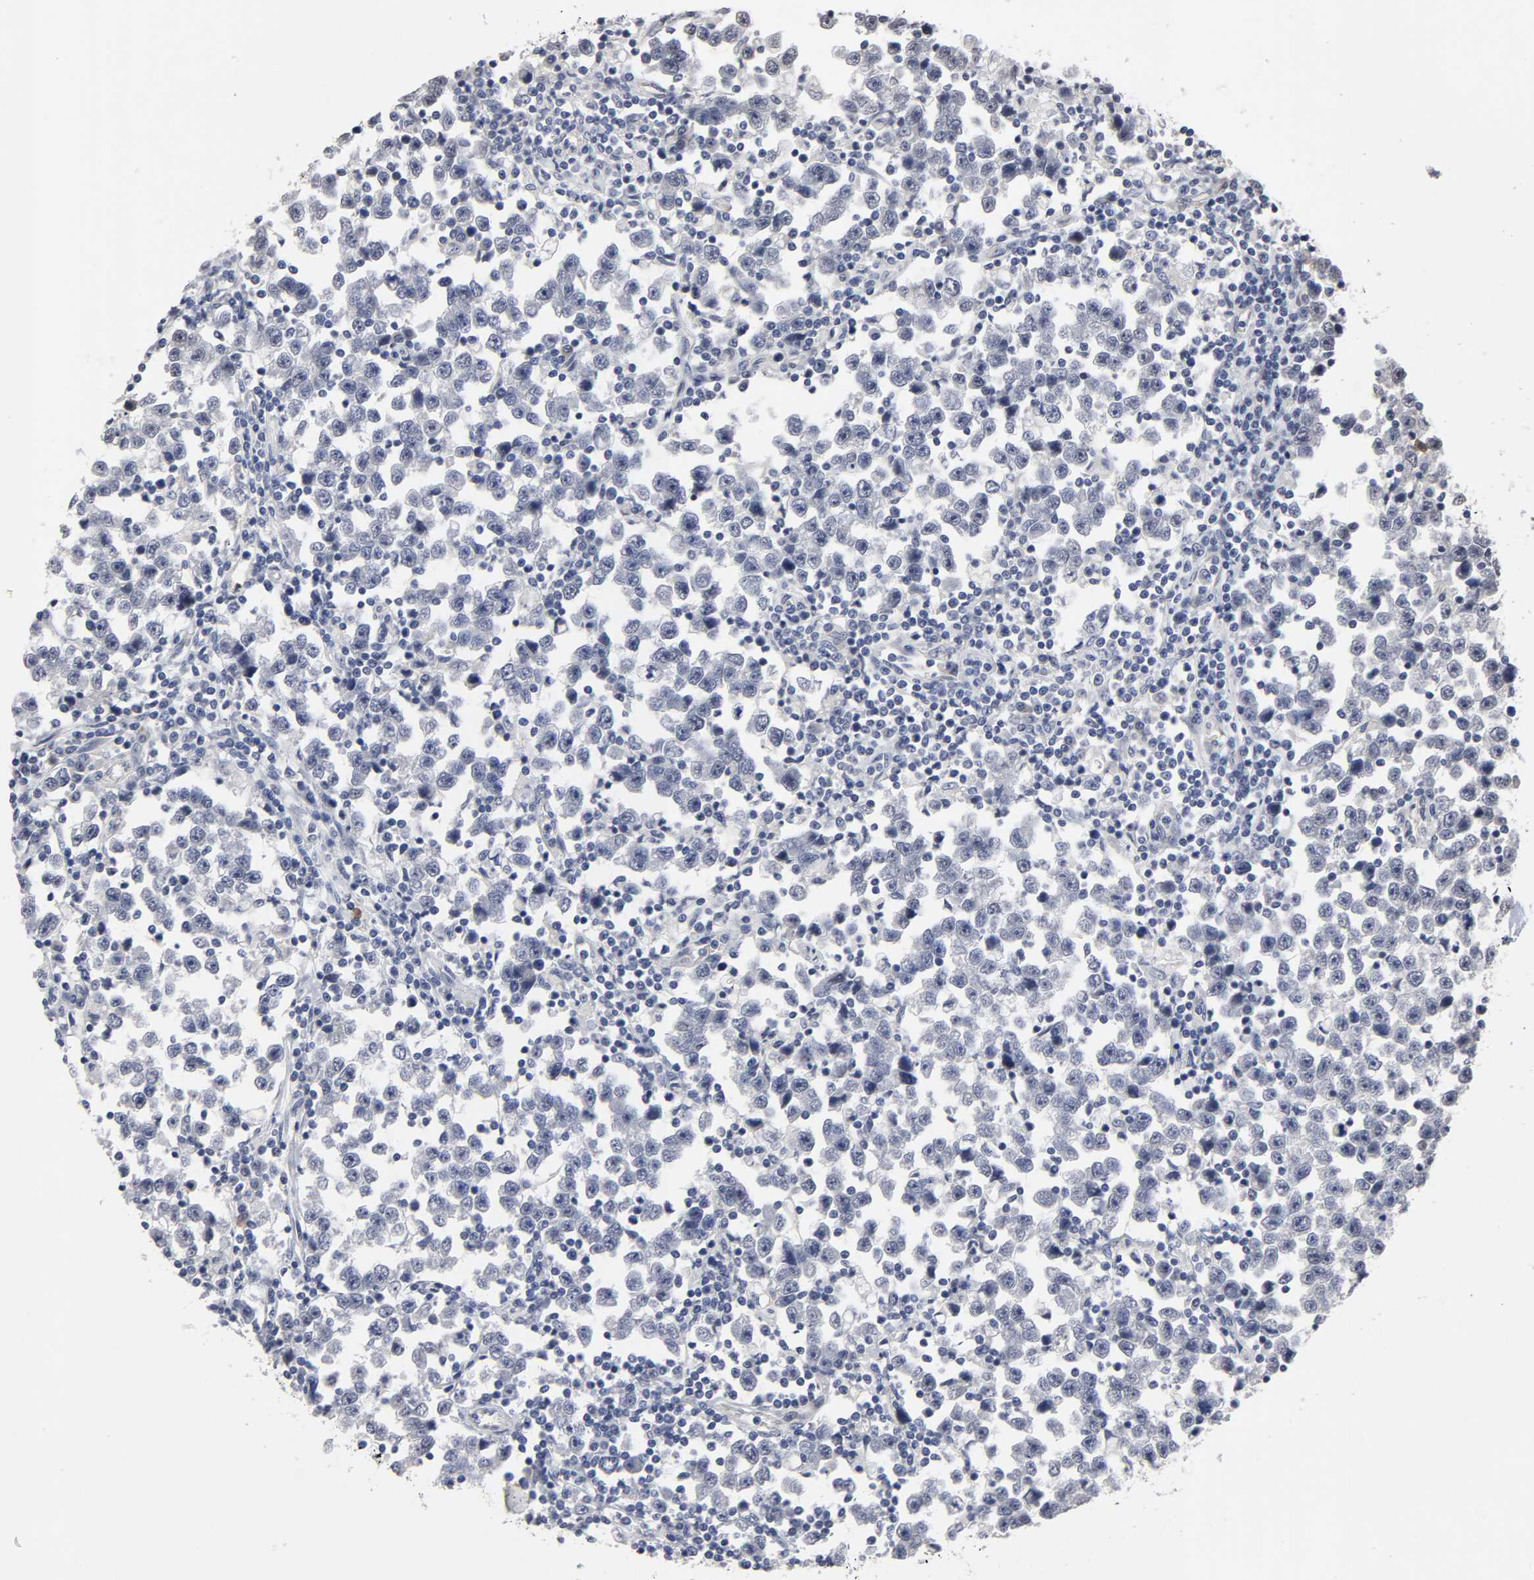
{"staining": {"intensity": "negative", "quantity": "none", "location": "none"}, "tissue": "testis cancer", "cell_type": "Tumor cells", "image_type": "cancer", "snomed": [{"axis": "morphology", "description": "Seminoma, NOS"}, {"axis": "topography", "description": "Testis"}], "caption": "Human testis seminoma stained for a protein using IHC reveals no expression in tumor cells.", "gene": "HNF4A", "patient": {"sex": "male", "age": 43}}